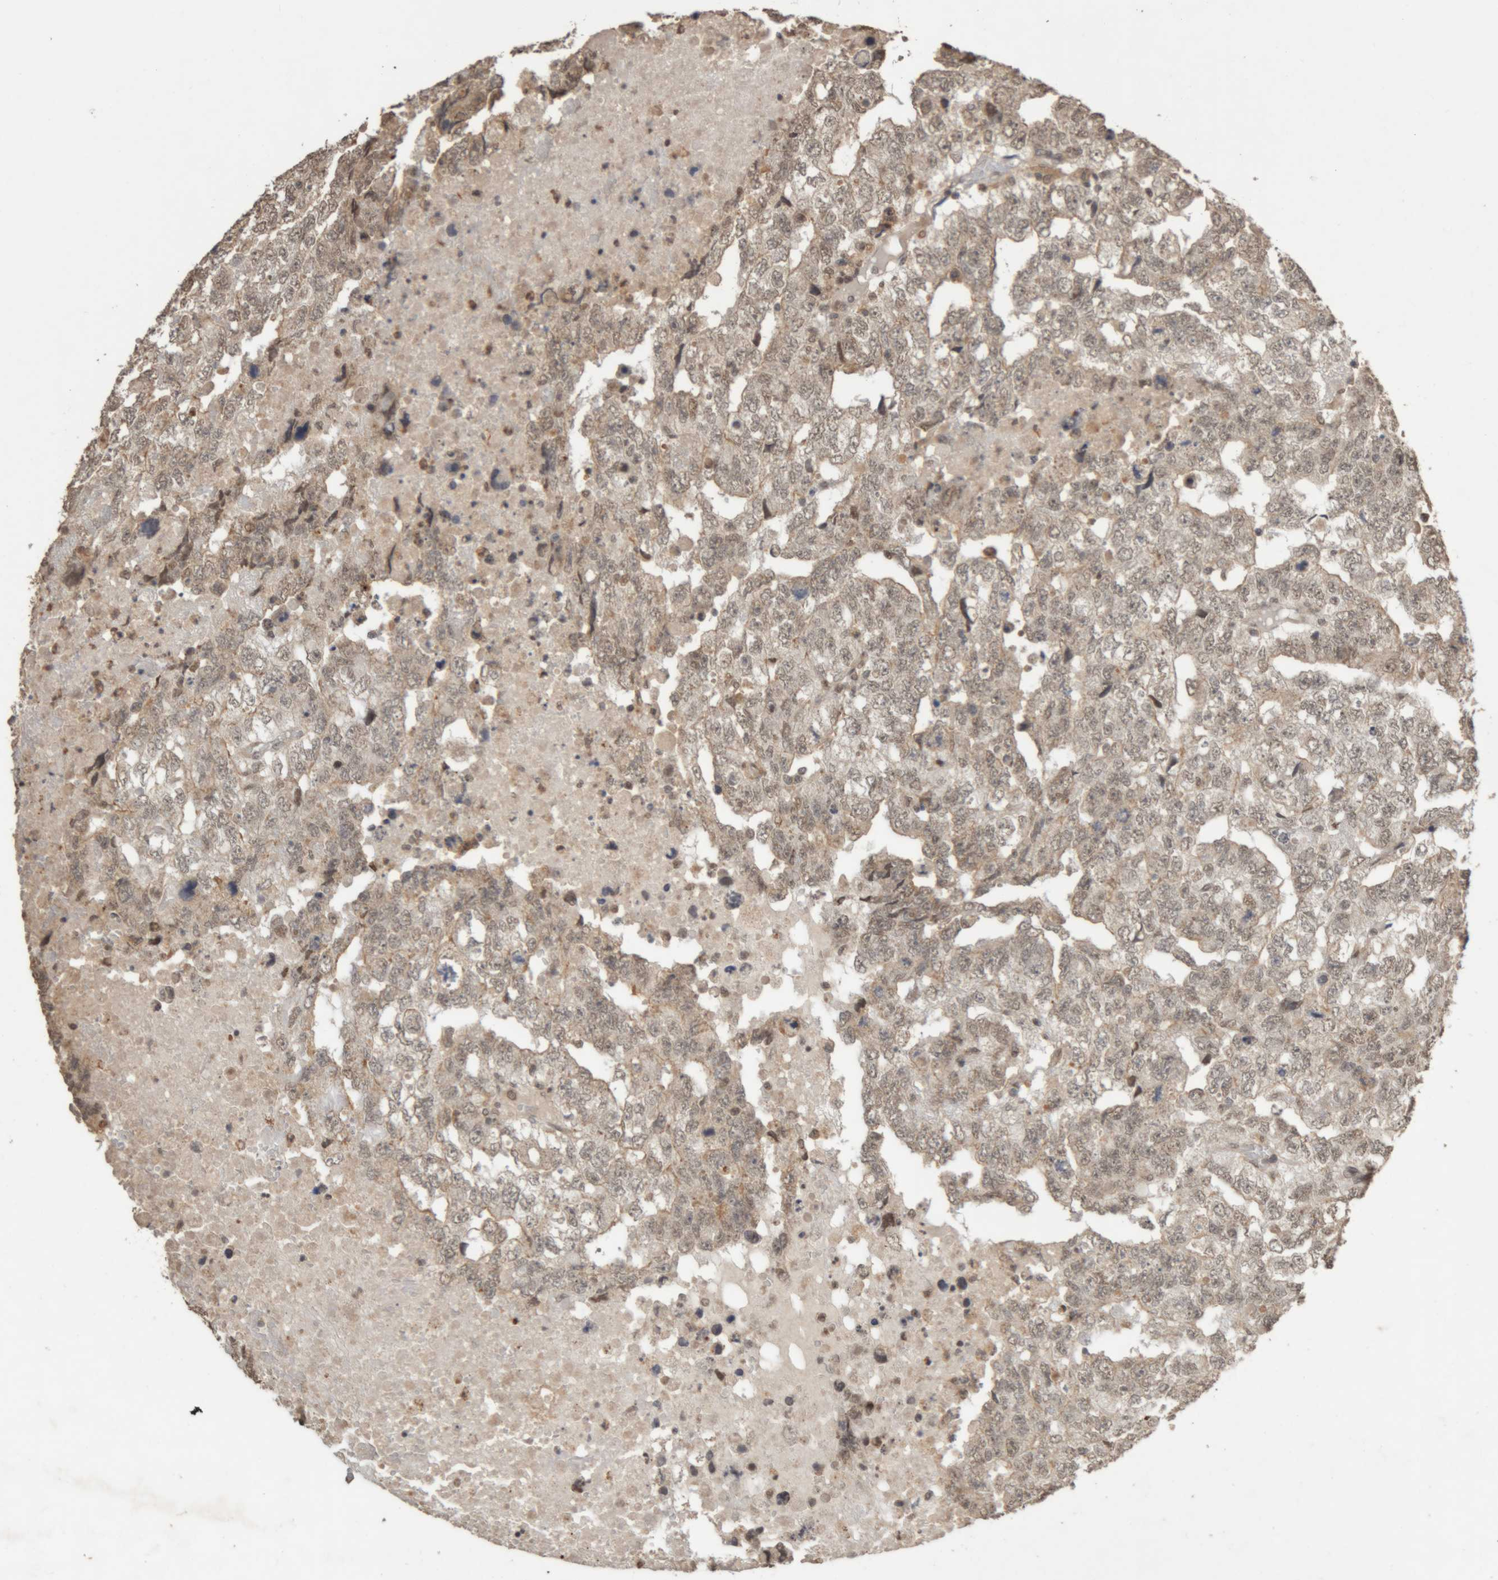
{"staining": {"intensity": "weak", "quantity": ">75%", "location": "cytoplasmic/membranous,nuclear"}, "tissue": "testis cancer", "cell_type": "Tumor cells", "image_type": "cancer", "snomed": [{"axis": "morphology", "description": "Carcinoma, Embryonal, NOS"}, {"axis": "topography", "description": "Testis"}], "caption": "High-magnification brightfield microscopy of testis cancer stained with DAB (brown) and counterstained with hematoxylin (blue). tumor cells exhibit weak cytoplasmic/membranous and nuclear expression is appreciated in approximately>75% of cells. The protein of interest is stained brown, and the nuclei are stained in blue (DAB (3,3'-diaminobenzidine) IHC with brightfield microscopy, high magnification).", "gene": "KEAP1", "patient": {"sex": "male", "age": 36}}